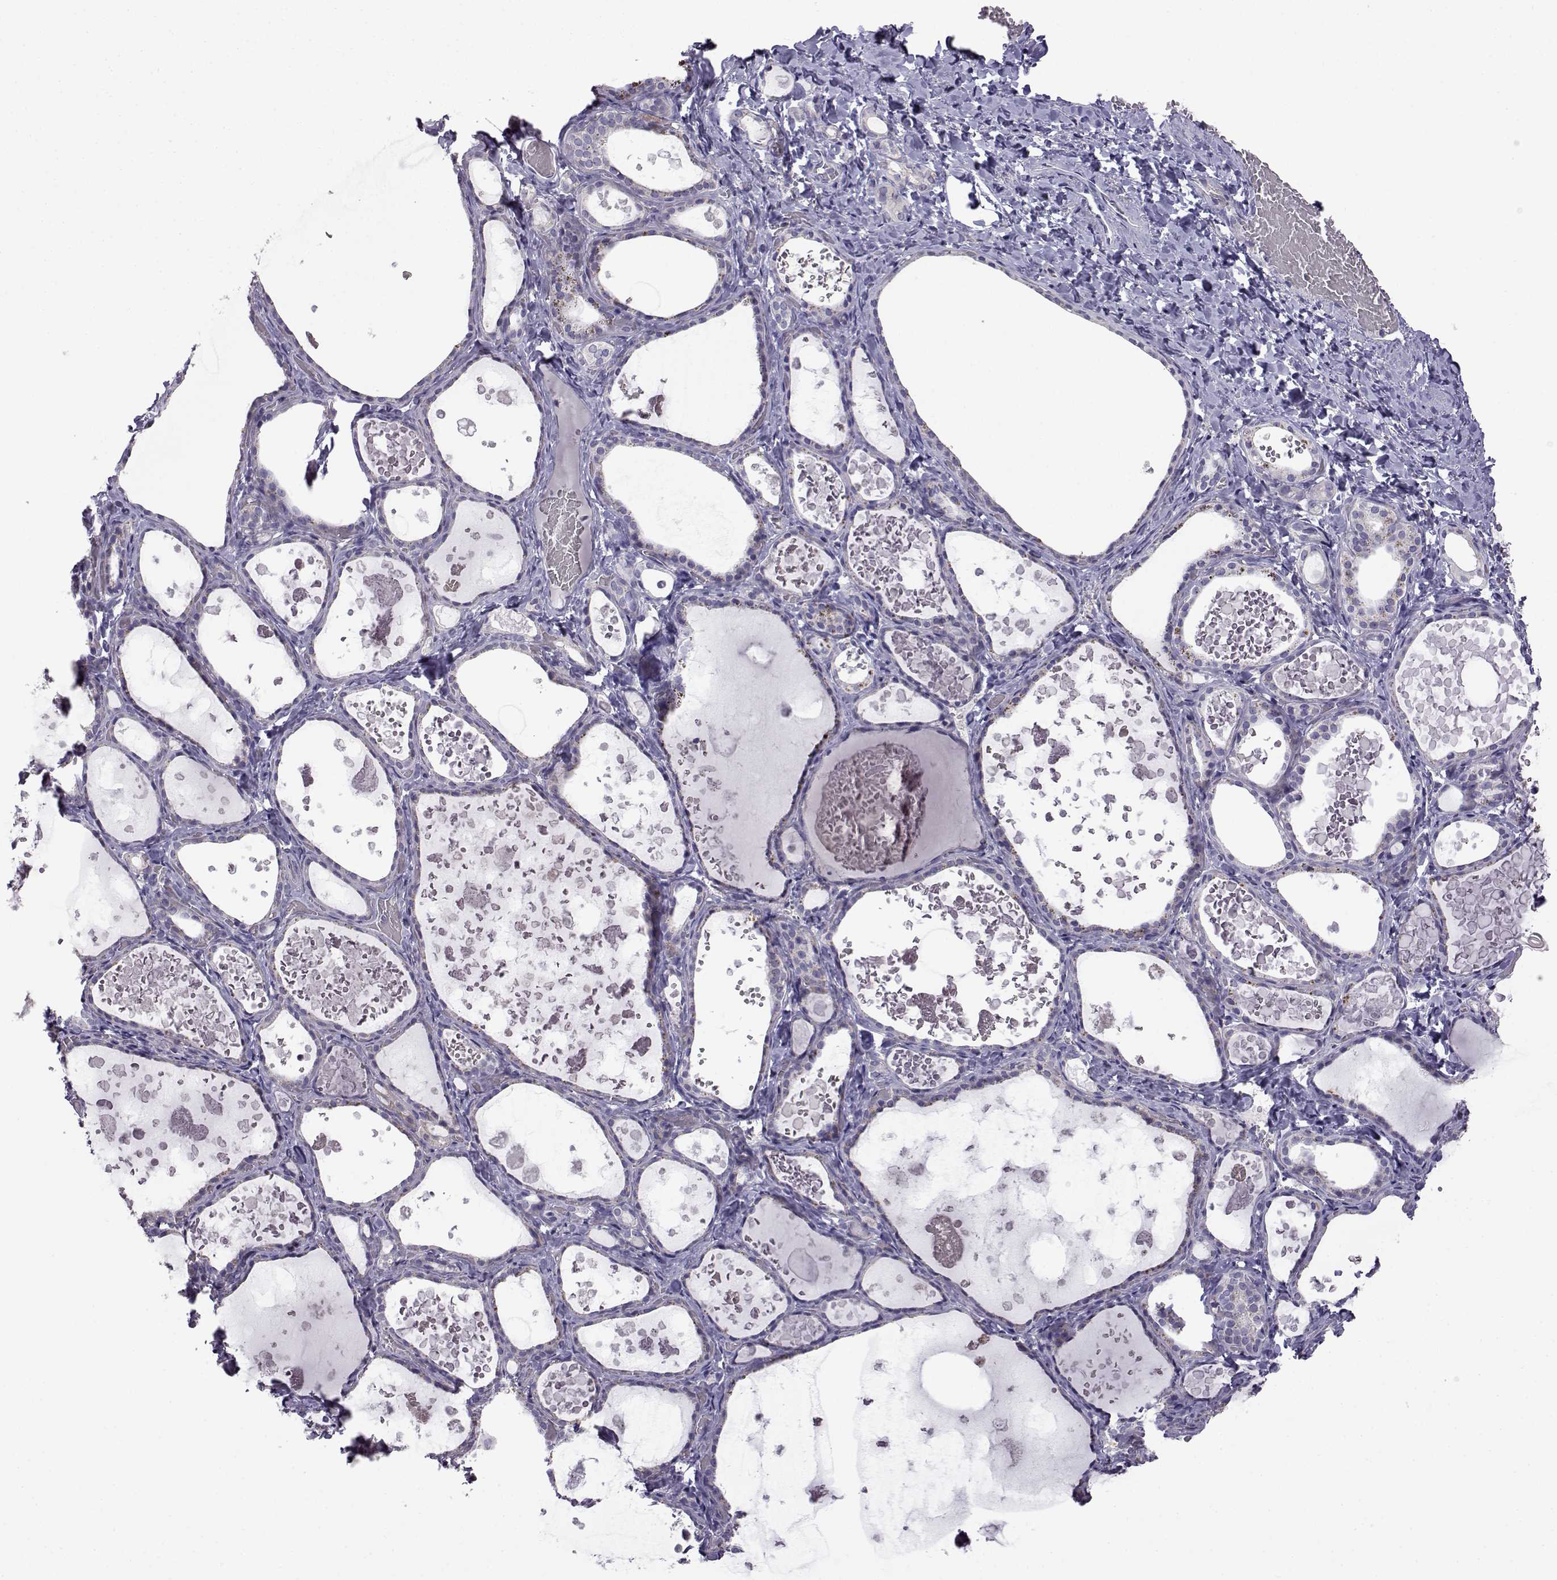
{"staining": {"intensity": "negative", "quantity": "none", "location": "none"}, "tissue": "thyroid gland", "cell_type": "Glandular cells", "image_type": "normal", "snomed": [{"axis": "morphology", "description": "Normal tissue, NOS"}, {"axis": "topography", "description": "Thyroid gland"}], "caption": "An immunohistochemistry (IHC) photomicrograph of unremarkable thyroid gland is shown. There is no staining in glandular cells of thyroid gland.", "gene": "VGF", "patient": {"sex": "female", "age": 56}}